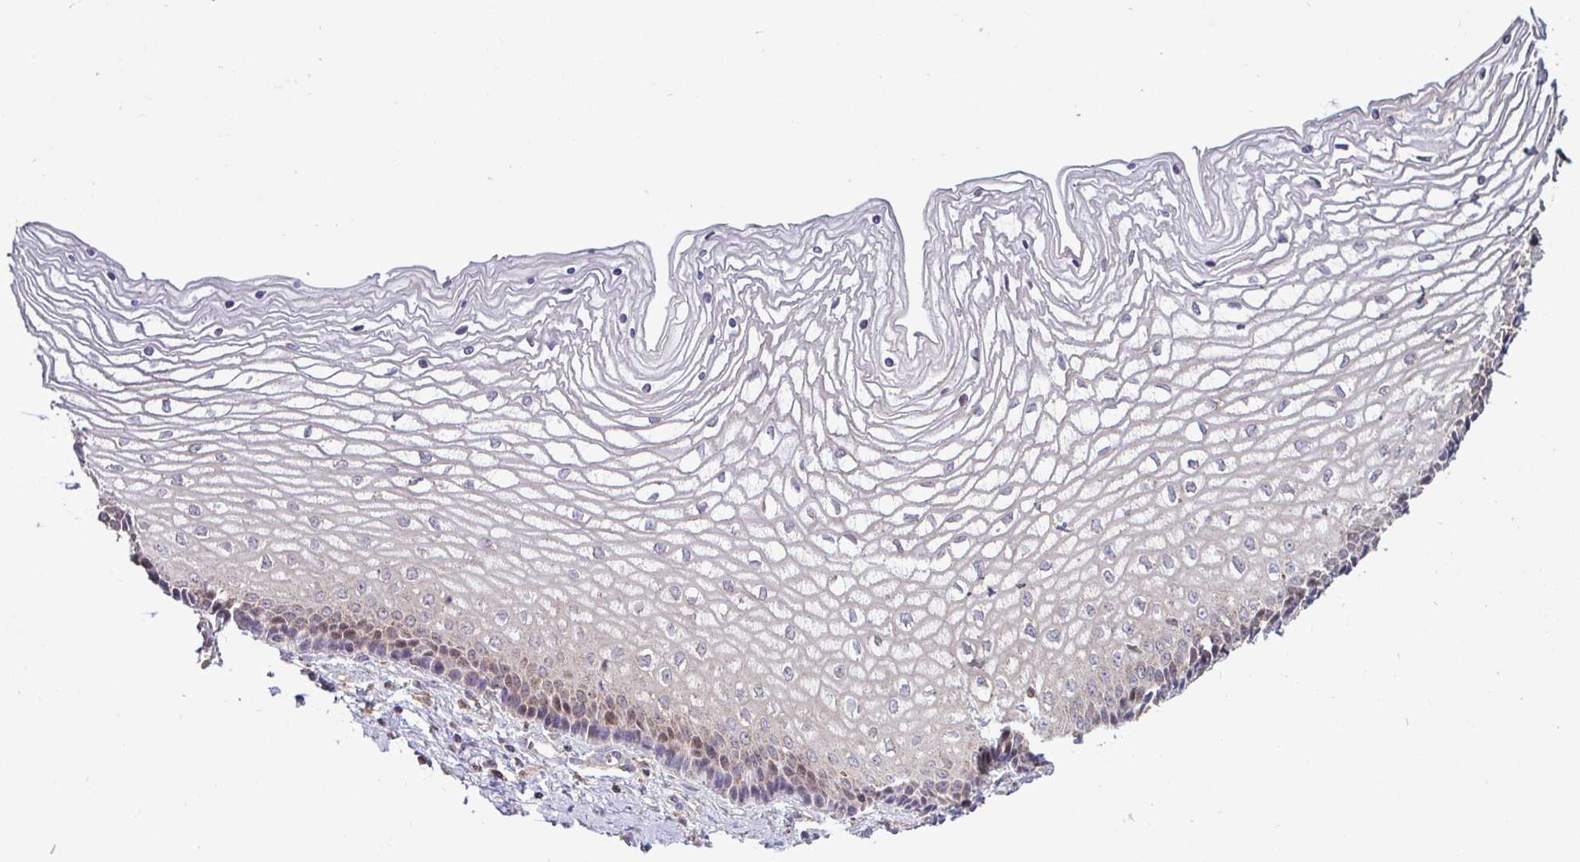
{"staining": {"intensity": "weak", "quantity": "25%-75%", "location": "cytoplasmic/membranous"}, "tissue": "vagina", "cell_type": "Squamous epithelial cells", "image_type": "normal", "snomed": [{"axis": "morphology", "description": "Normal tissue, NOS"}, {"axis": "topography", "description": "Vagina"}], "caption": "Approximately 25%-75% of squamous epithelial cells in unremarkable vagina show weak cytoplasmic/membranous protein positivity as visualized by brown immunohistochemical staining.", "gene": "SPRY1", "patient": {"sex": "female", "age": 45}}